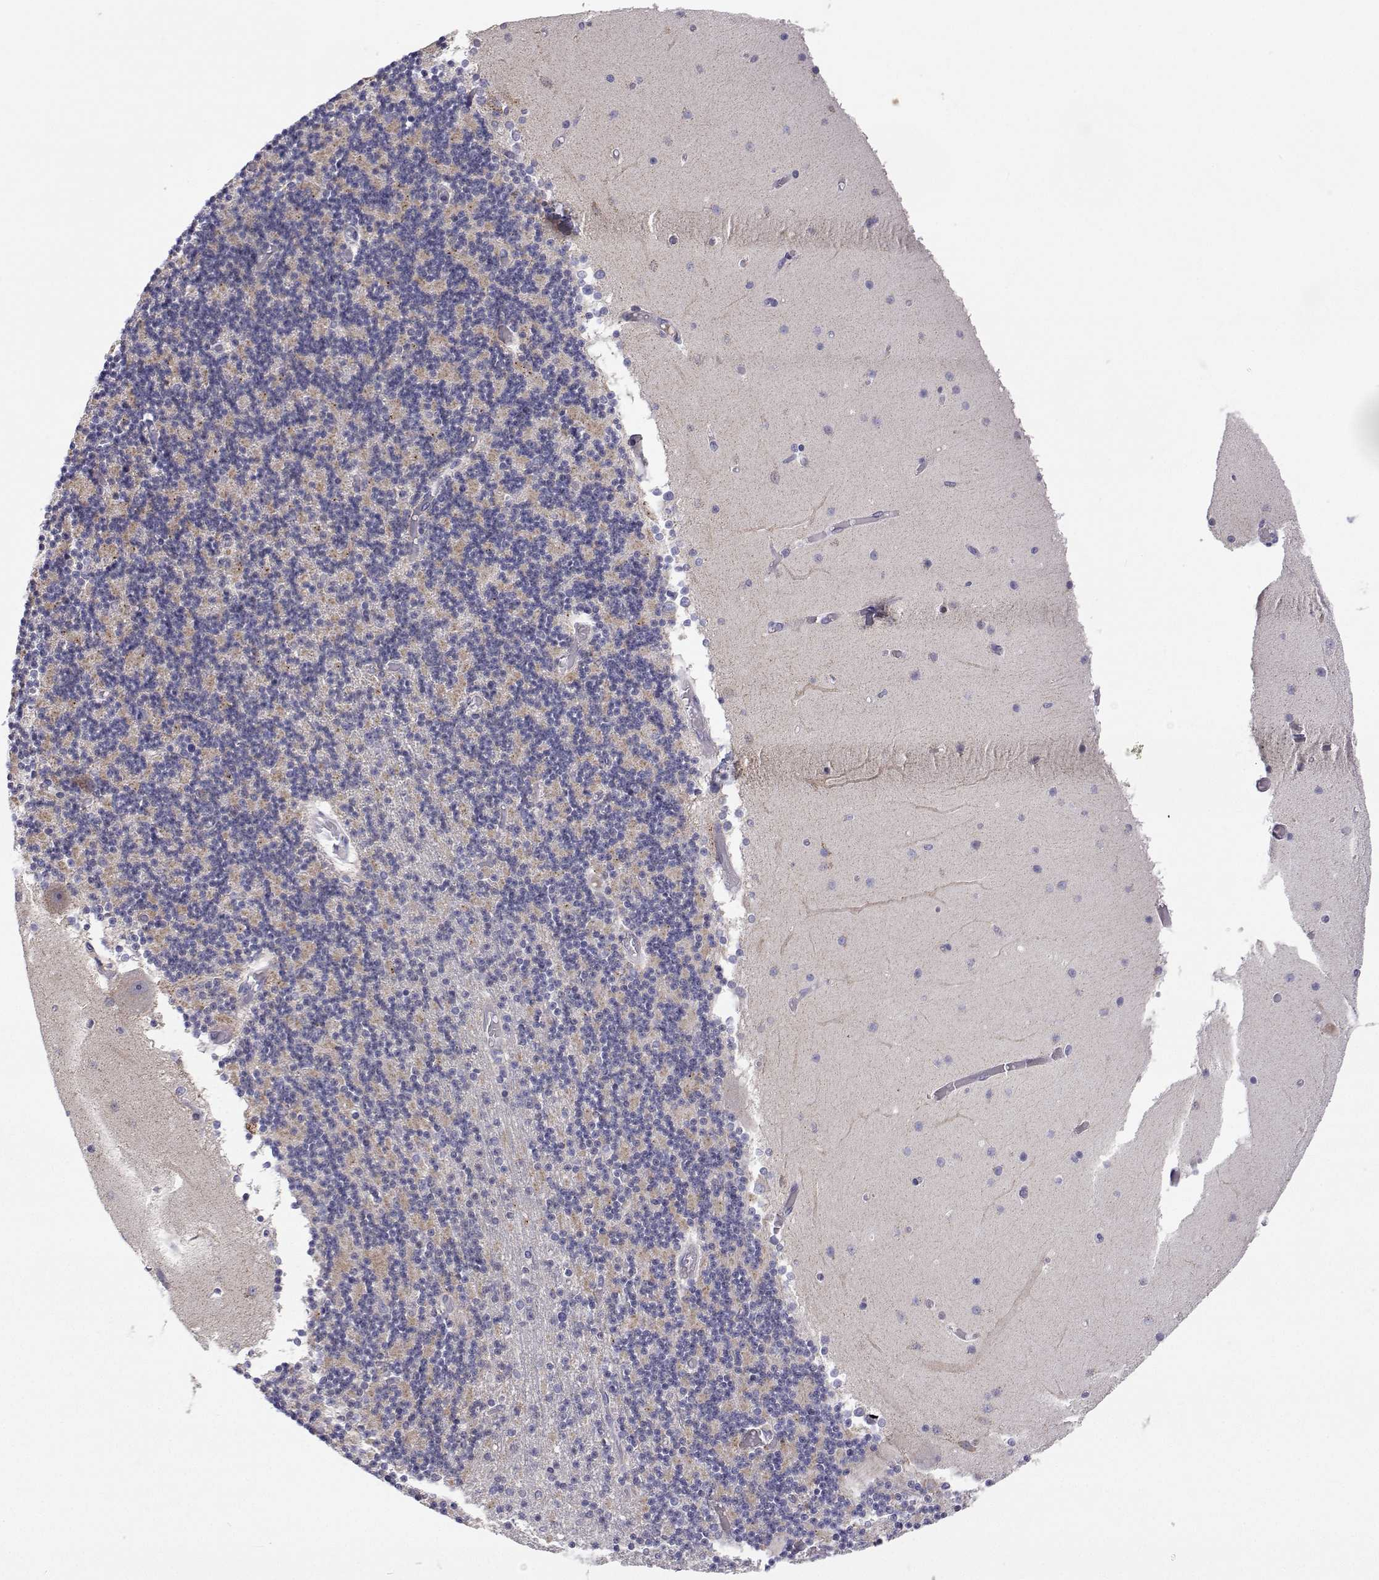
{"staining": {"intensity": "weak", "quantity": "25%-75%", "location": "cytoplasmic/membranous"}, "tissue": "cerebellum", "cell_type": "Cells in granular layer", "image_type": "normal", "snomed": [{"axis": "morphology", "description": "Normal tissue, NOS"}, {"axis": "topography", "description": "Cerebellum"}], "caption": "This histopathology image reveals immunohistochemistry staining of benign human cerebellum, with low weak cytoplasmic/membranous positivity in approximately 25%-75% of cells in granular layer.", "gene": "MRPL3", "patient": {"sex": "female", "age": 28}}